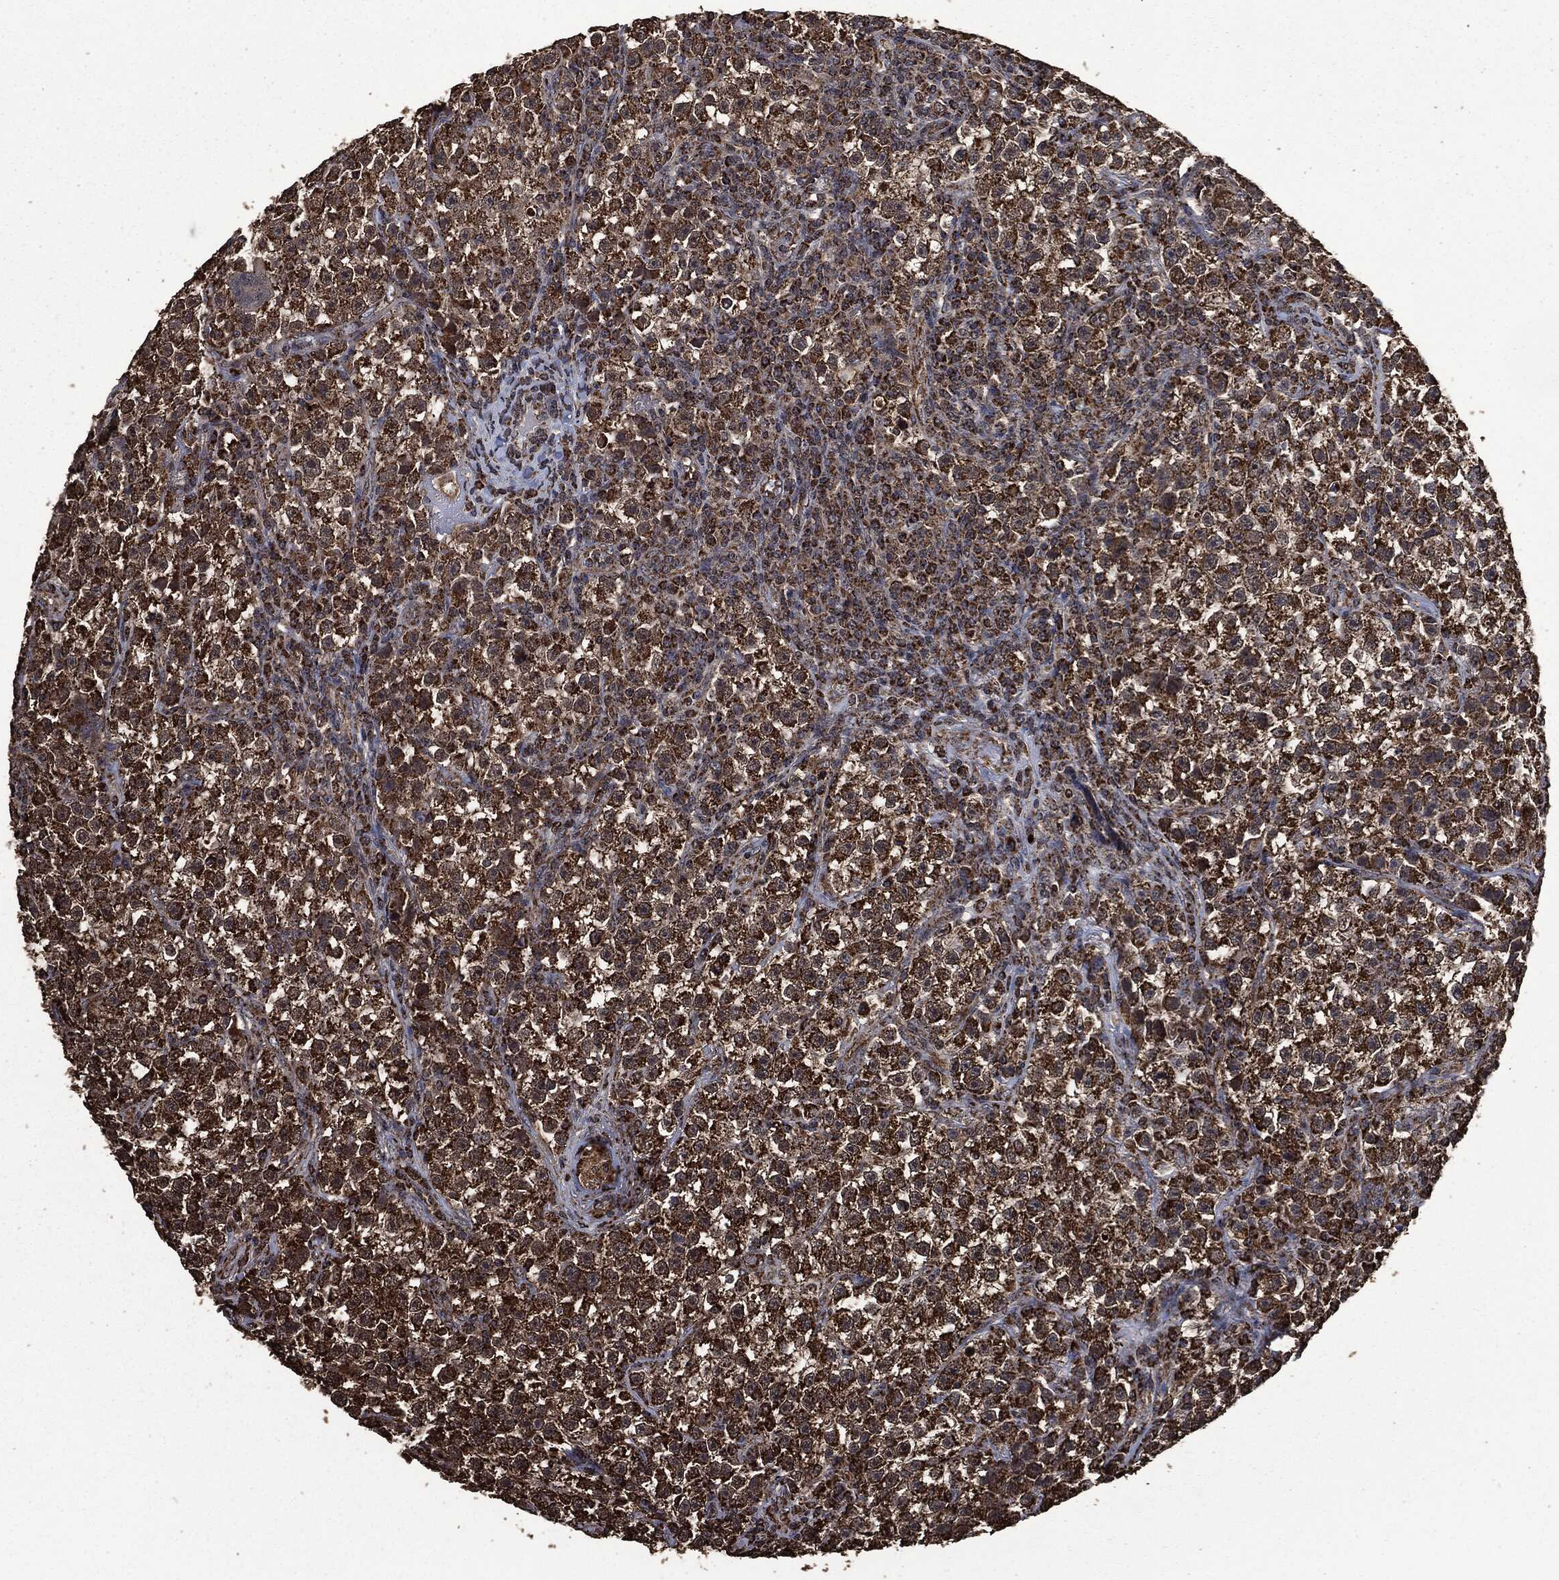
{"staining": {"intensity": "strong", "quantity": ">75%", "location": "cytoplasmic/membranous"}, "tissue": "testis cancer", "cell_type": "Tumor cells", "image_type": "cancer", "snomed": [{"axis": "morphology", "description": "Seminoma, NOS"}, {"axis": "topography", "description": "Testis"}], "caption": "Brown immunohistochemical staining in seminoma (testis) displays strong cytoplasmic/membranous expression in about >75% of tumor cells.", "gene": "LIG3", "patient": {"sex": "male", "age": 22}}